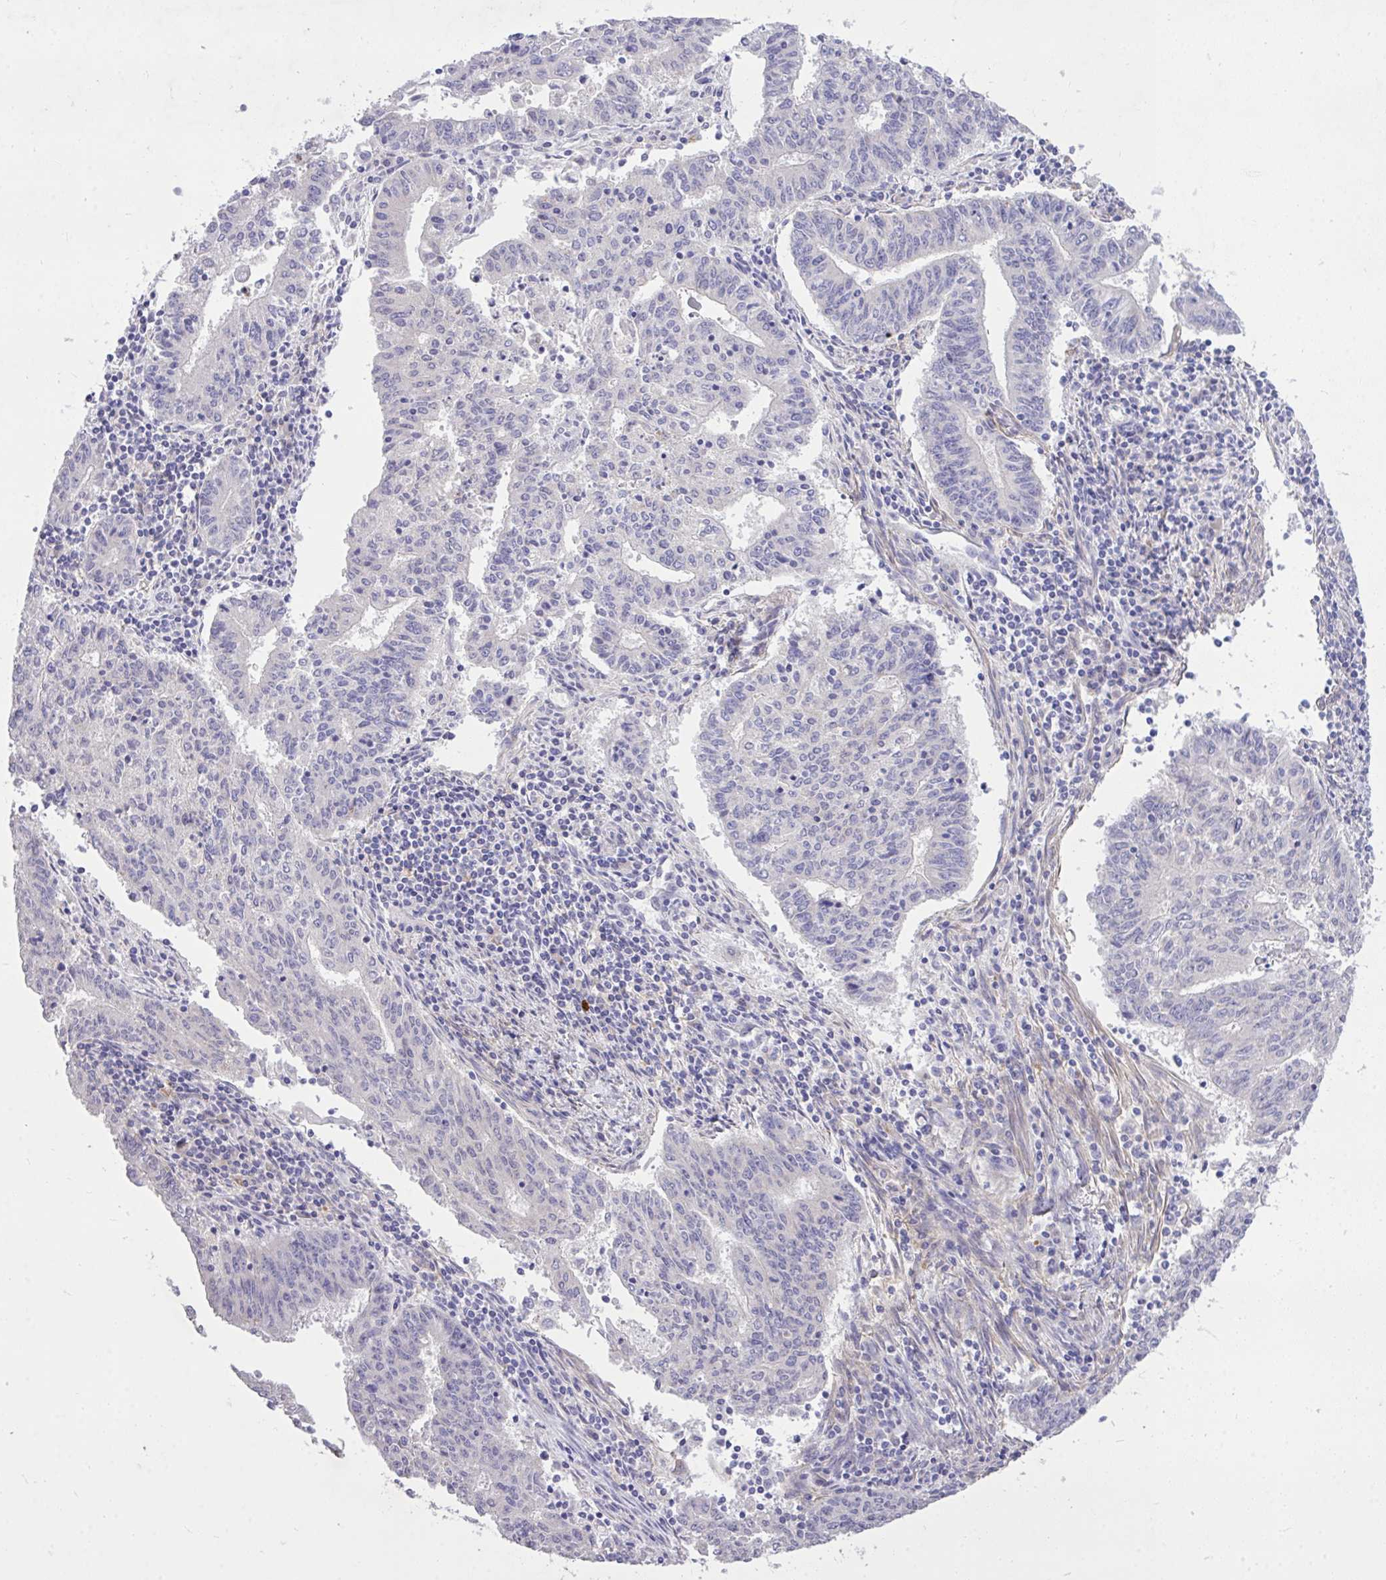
{"staining": {"intensity": "negative", "quantity": "none", "location": "none"}, "tissue": "endometrial cancer", "cell_type": "Tumor cells", "image_type": "cancer", "snomed": [{"axis": "morphology", "description": "Adenocarcinoma, NOS"}, {"axis": "topography", "description": "Endometrium"}], "caption": "IHC photomicrograph of endometrial cancer (adenocarcinoma) stained for a protein (brown), which displays no expression in tumor cells.", "gene": "MPC2", "patient": {"sex": "female", "age": 59}}